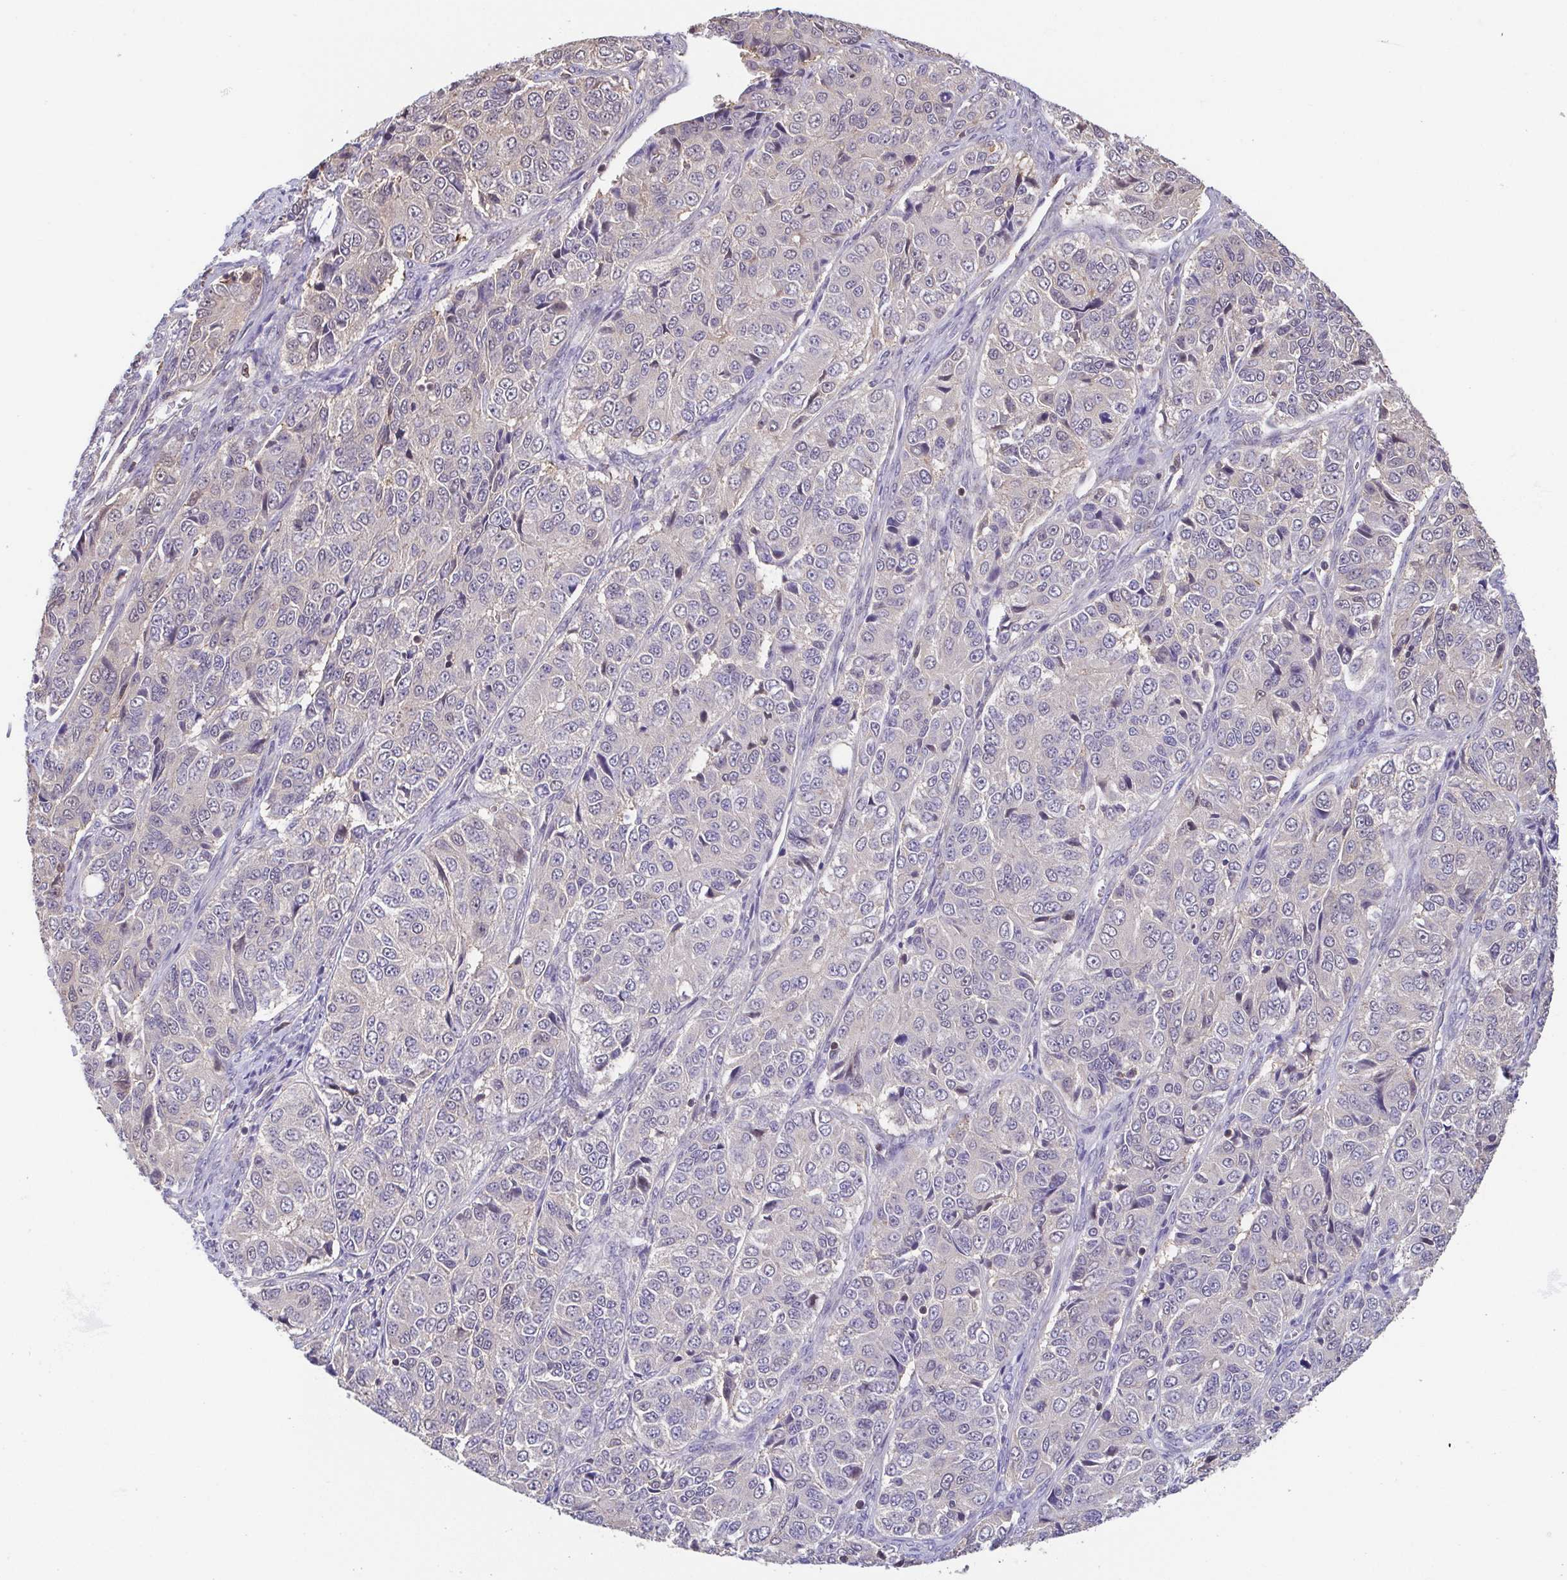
{"staining": {"intensity": "negative", "quantity": "none", "location": "none"}, "tissue": "ovarian cancer", "cell_type": "Tumor cells", "image_type": "cancer", "snomed": [{"axis": "morphology", "description": "Carcinoma, endometroid"}, {"axis": "topography", "description": "Ovary"}], "caption": "Endometroid carcinoma (ovarian) was stained to show a protein in brown. There is no significant positivity in tumor cells.", "gene": "PREPL", "patient": {"sex": "female", "age": 51}}